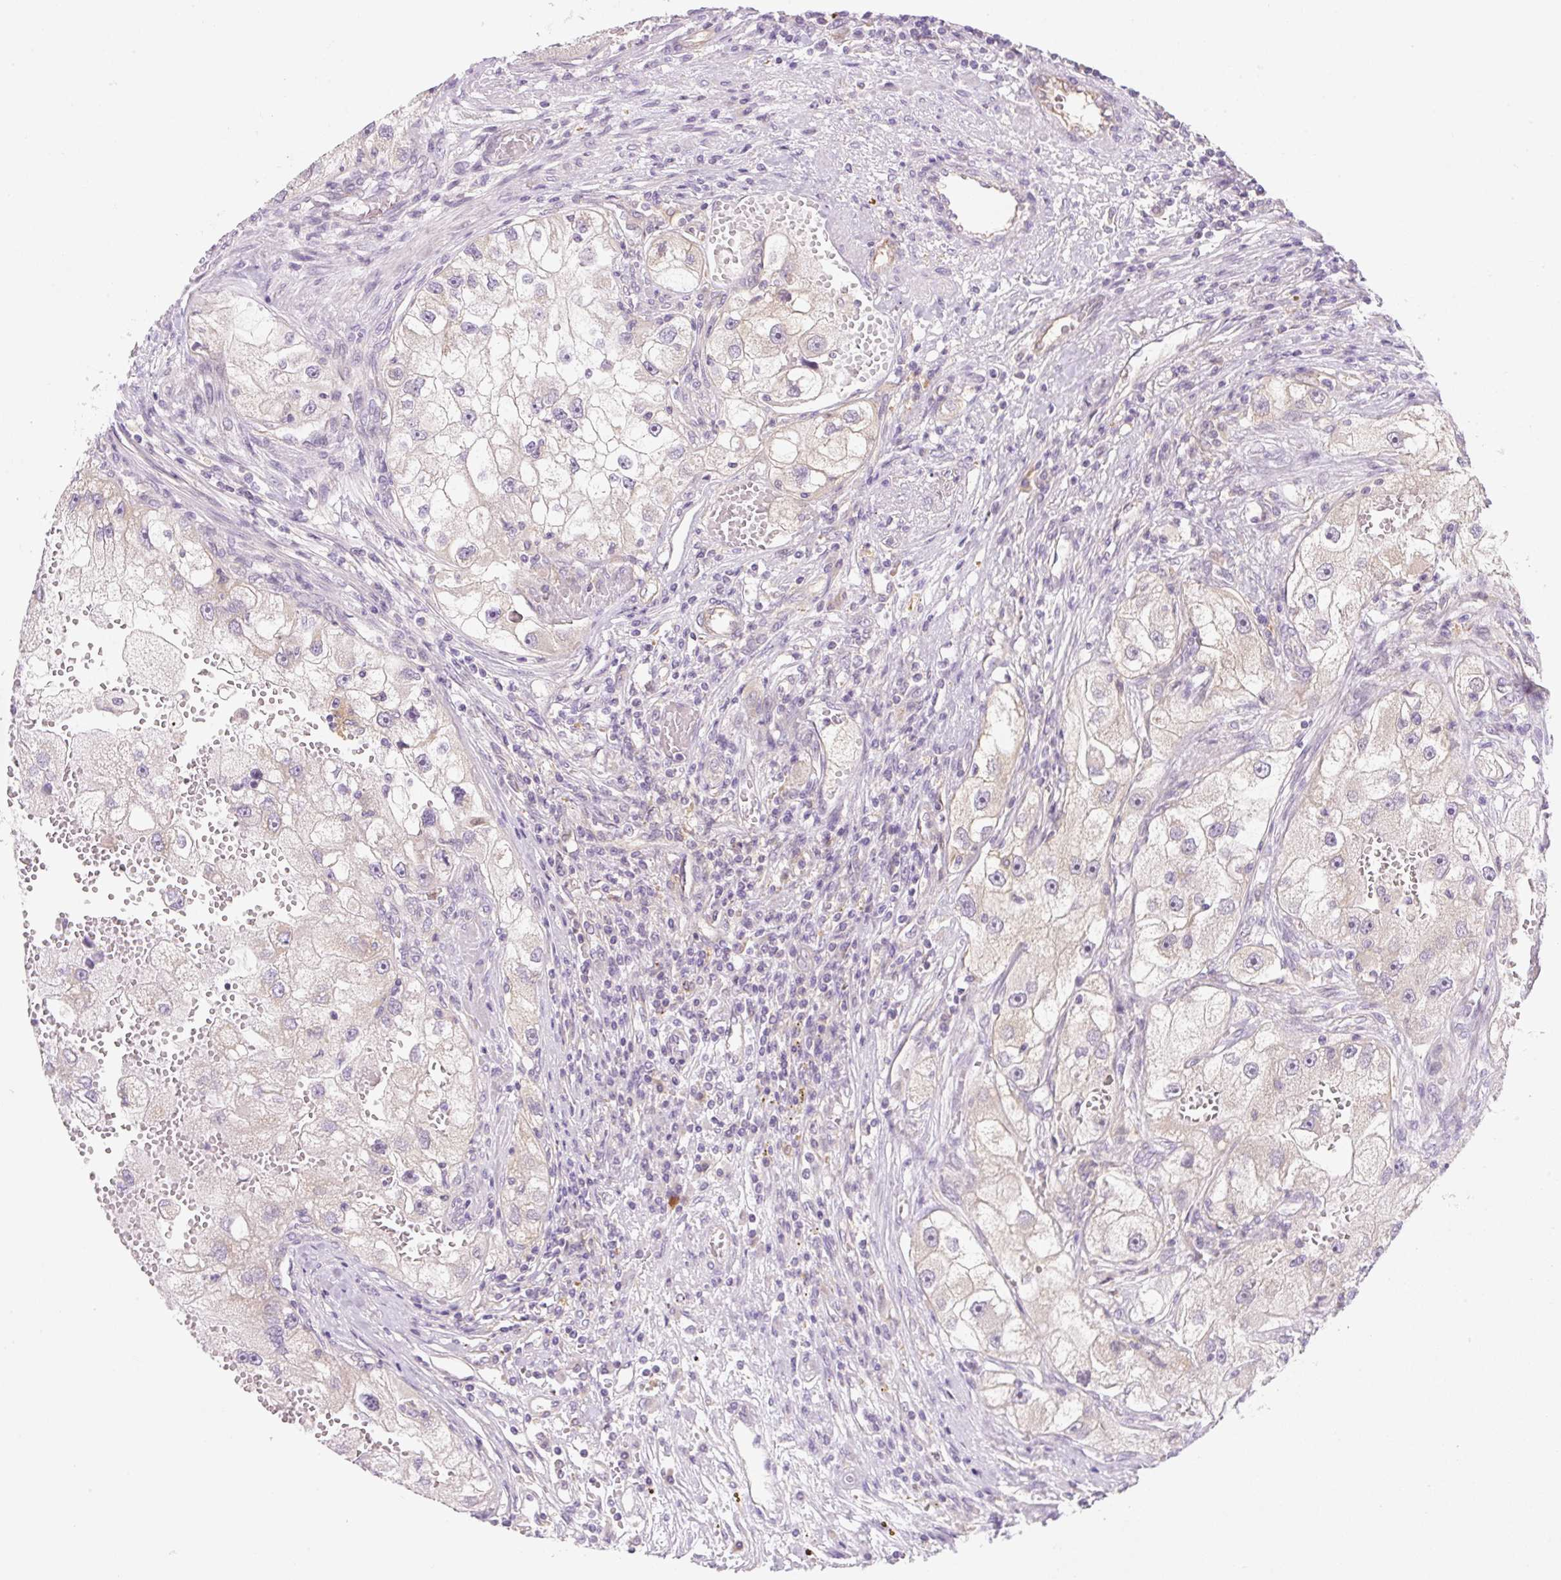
{"staining": {"intensity": "negative", "quantity": "none", "location": "none"}, "tissue": "renal cancer", "cell_type": "Tumor cells", "image_type": "cancer", "snomed": [{"axis": "morphology", "description": "Adenocarcinoma, NOS"}, {"axis": "topography", "description": "Kidney"}], "caption": "Adenocarcinoma (renal) stained for a protein using IHC demonstrates no staining tumor cells.", "gene": "OMA1", "patient": {"sex": "male", "age": 63}}